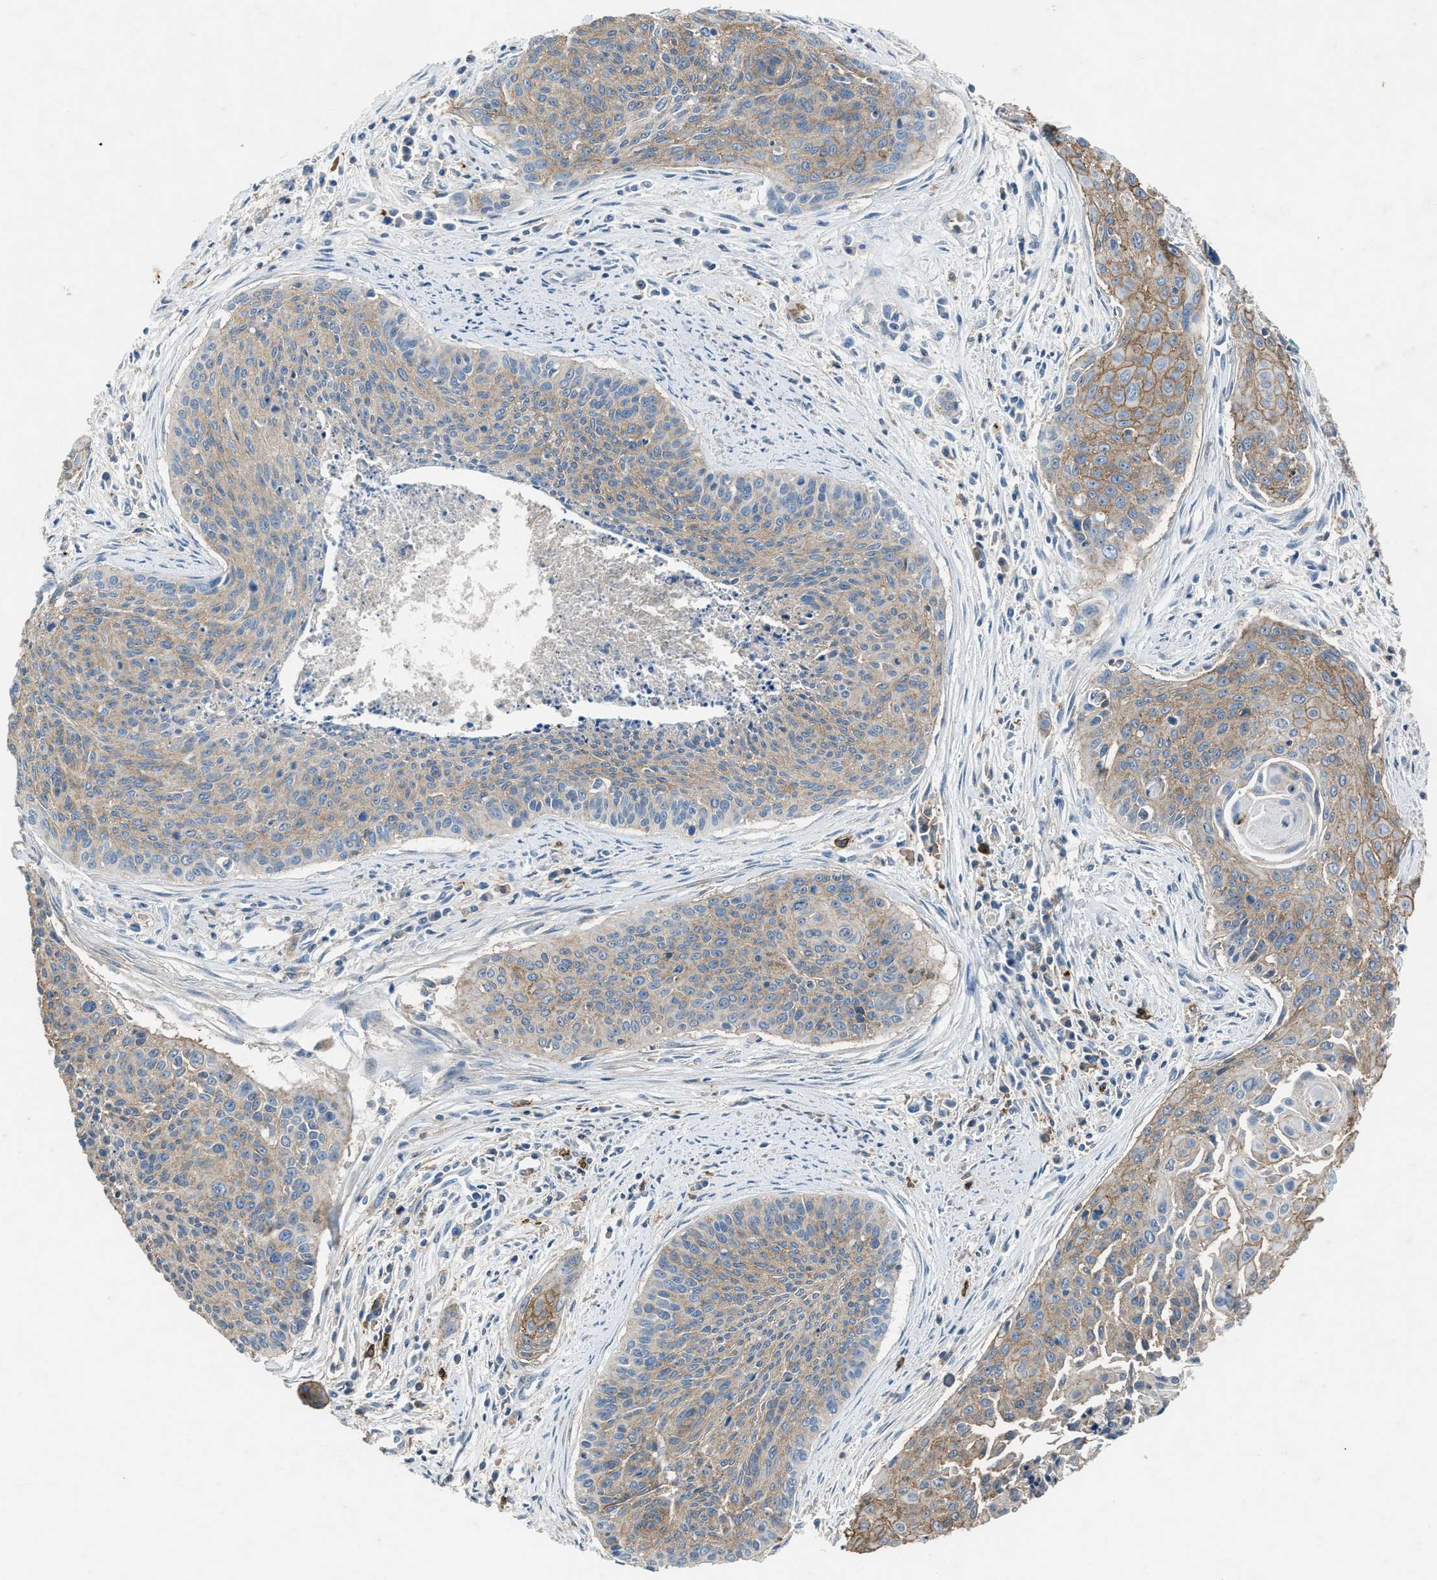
{"staining": {"intensity": "weak", "quantity": ">75%", "location": "cytoplasmic/membranous"}, "tissue": "cervical cancer", "cell_type": "Tumor cells", "image_type": "cancer", "snomed": [{"axis": "morphology", "description": "Squamous cell carcinoma, NOS"}, {"axis": "topography", "description": "Cervix"}], "caption": "High-power microscopy captured an IHC image of squamous cell carcinoma (cervical), revealing weak cytoplasmic/membranous expression in approximately >75% of tumor cells. (DAB (3,3'-diaminobenzidine) IHC with brightfield microscopy, high magnification).", "gene": "OR51E1", "patient": {"sex": "female", "age": 55}}